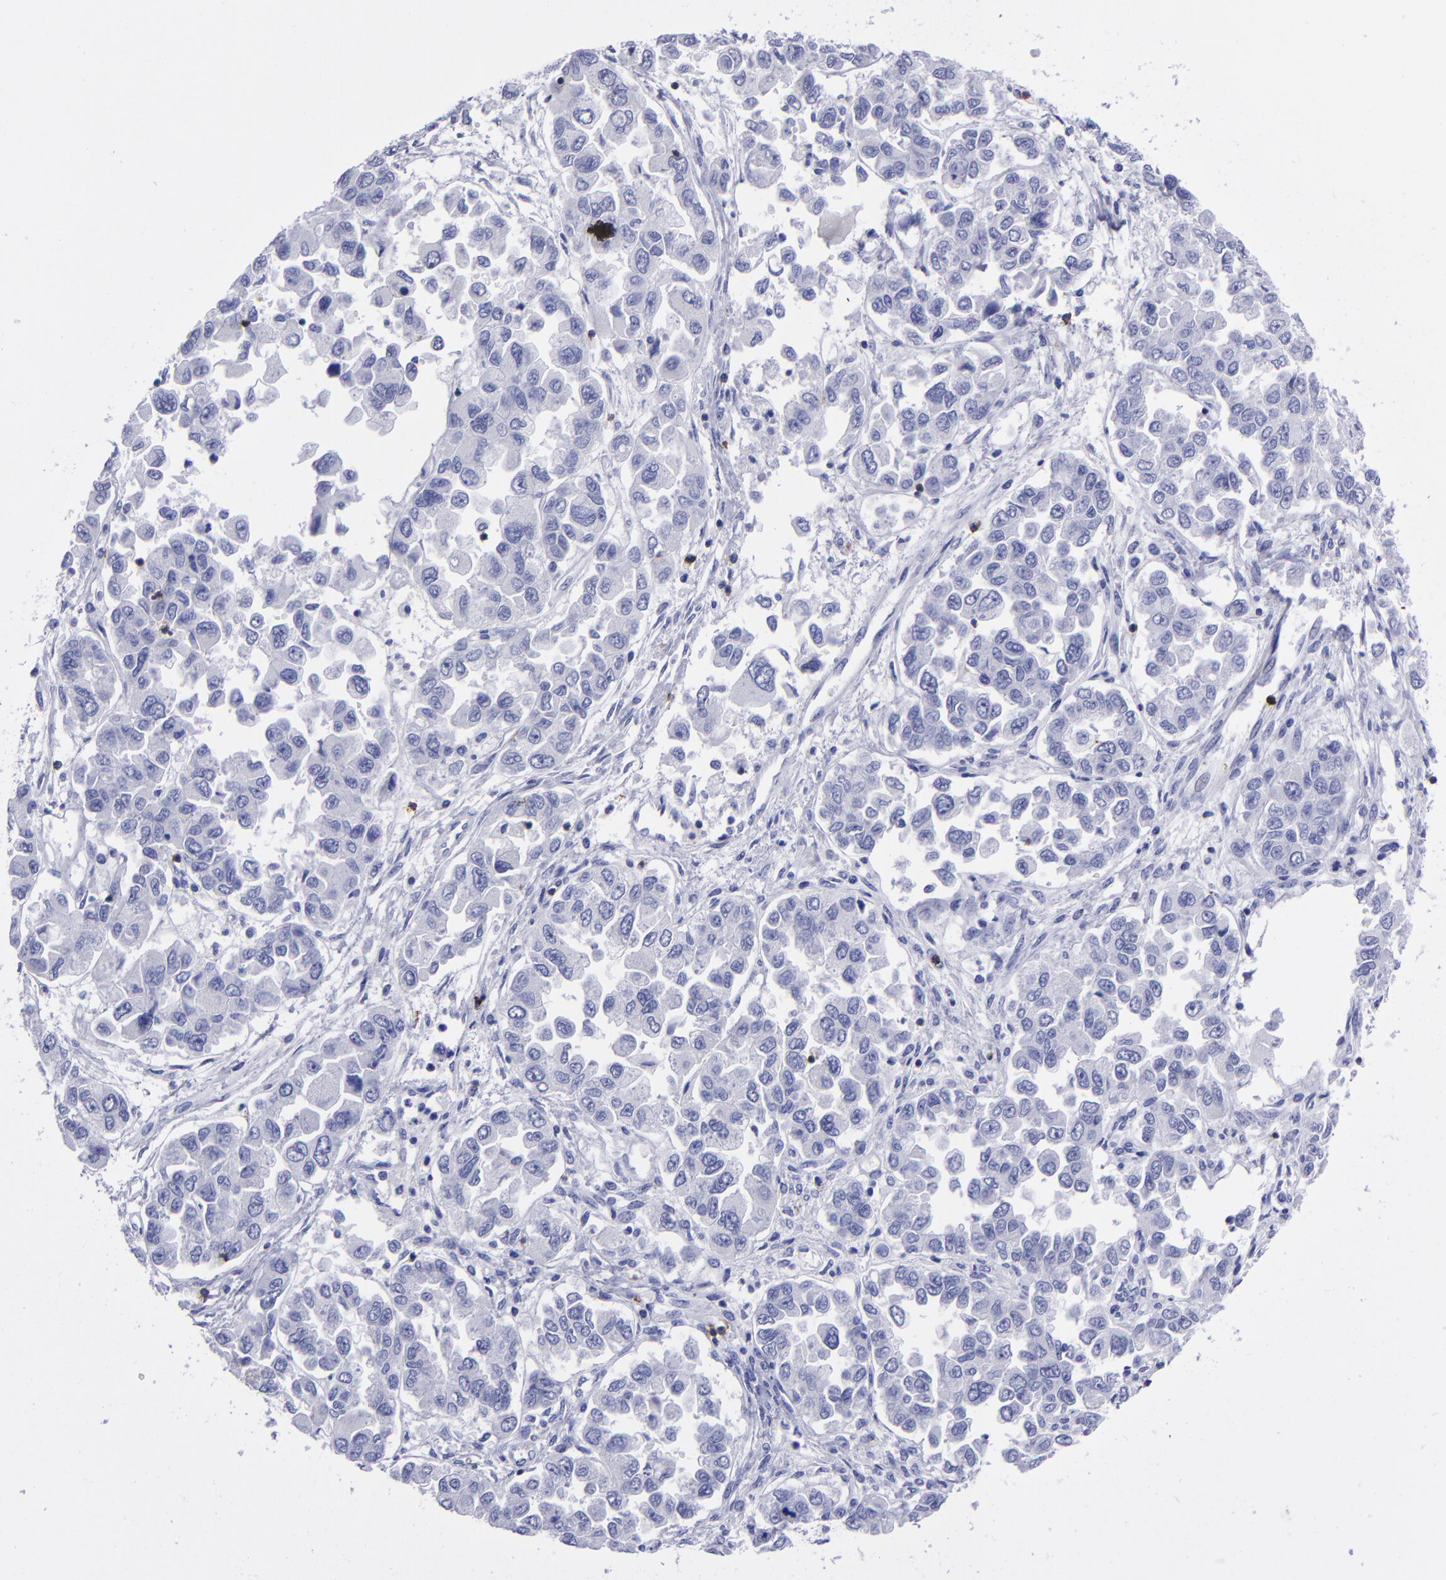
{"staining": {"intensity": "negative", "quantity": "none", "location": "none"}, "tissue": "ovarian cancer", "cell_type": "Tumor cells", "image_type": "cancer", "snomed": [{"axis": "morphology", "description": "Cystadenocarcinoma, serous, NOS"}, {"axis": "topography", "description": "Ovary"}], "caption": "This is an immunohistochemistry (IHC) histopathology image of human ovarian cancer (serous cystadenocarcinoma). There is no expression in tumor cells.", "gene": "CD6", "patient": {"sex": "female", "age": 84}}